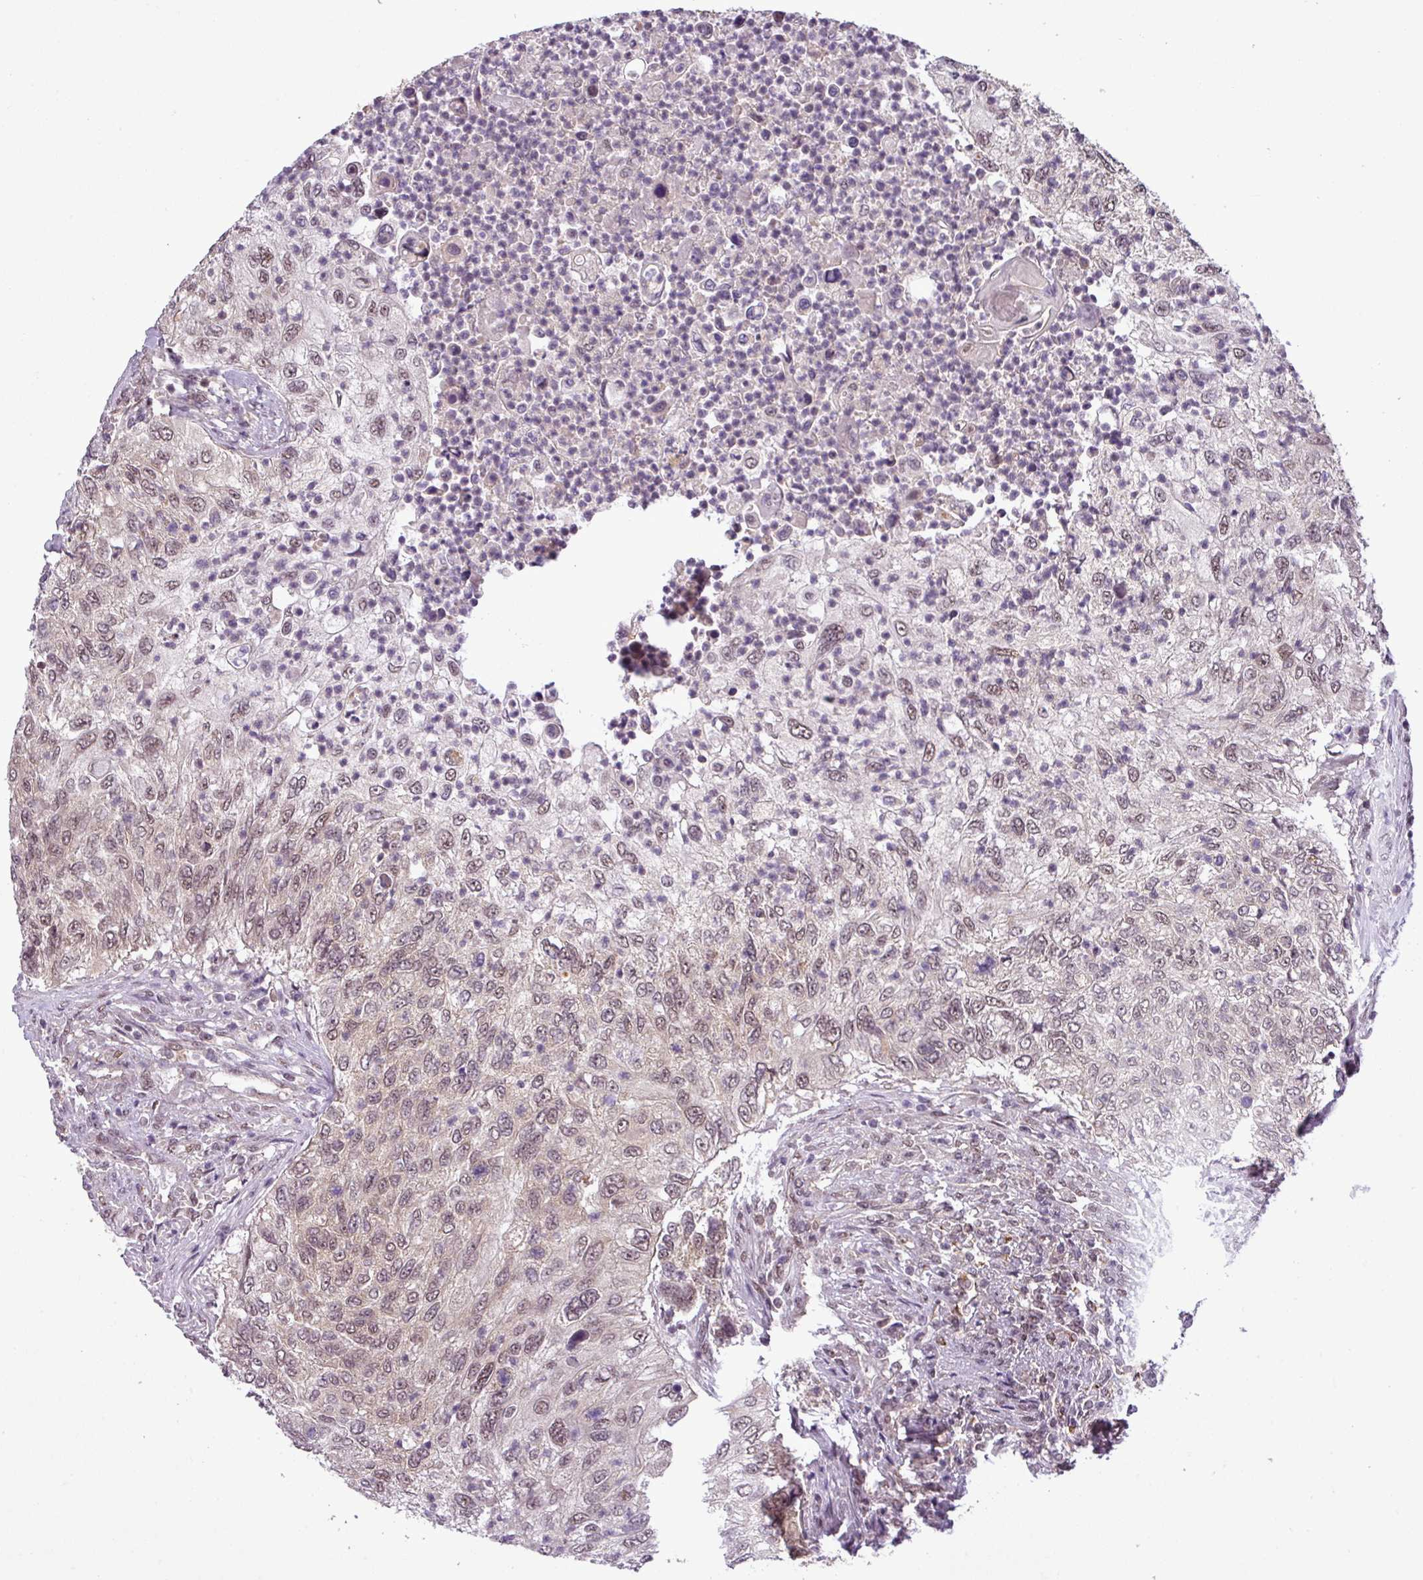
{"staining": {"intensity": "weak", "quantity": ">75%", "location": "nuclear"}, "tissue": "urothelial cancer", "cell_type": "Tumor cells", "image_type": "cancer", "snomed": [{"axis": "morphology", "description": "Urothelial carcinoma, High grade"}, {"axis": "topography", "description": "Urinary bladder"}], "caption": "Urothelial cancer stained with DAB (3,3'-diaminobenzidine) immunohistochemistry reveals low levels of weak nuclear staining in about >75% of tumor cells.", "gene": "MFHAS1", "patient": {"sex": "female", "age": 60}}